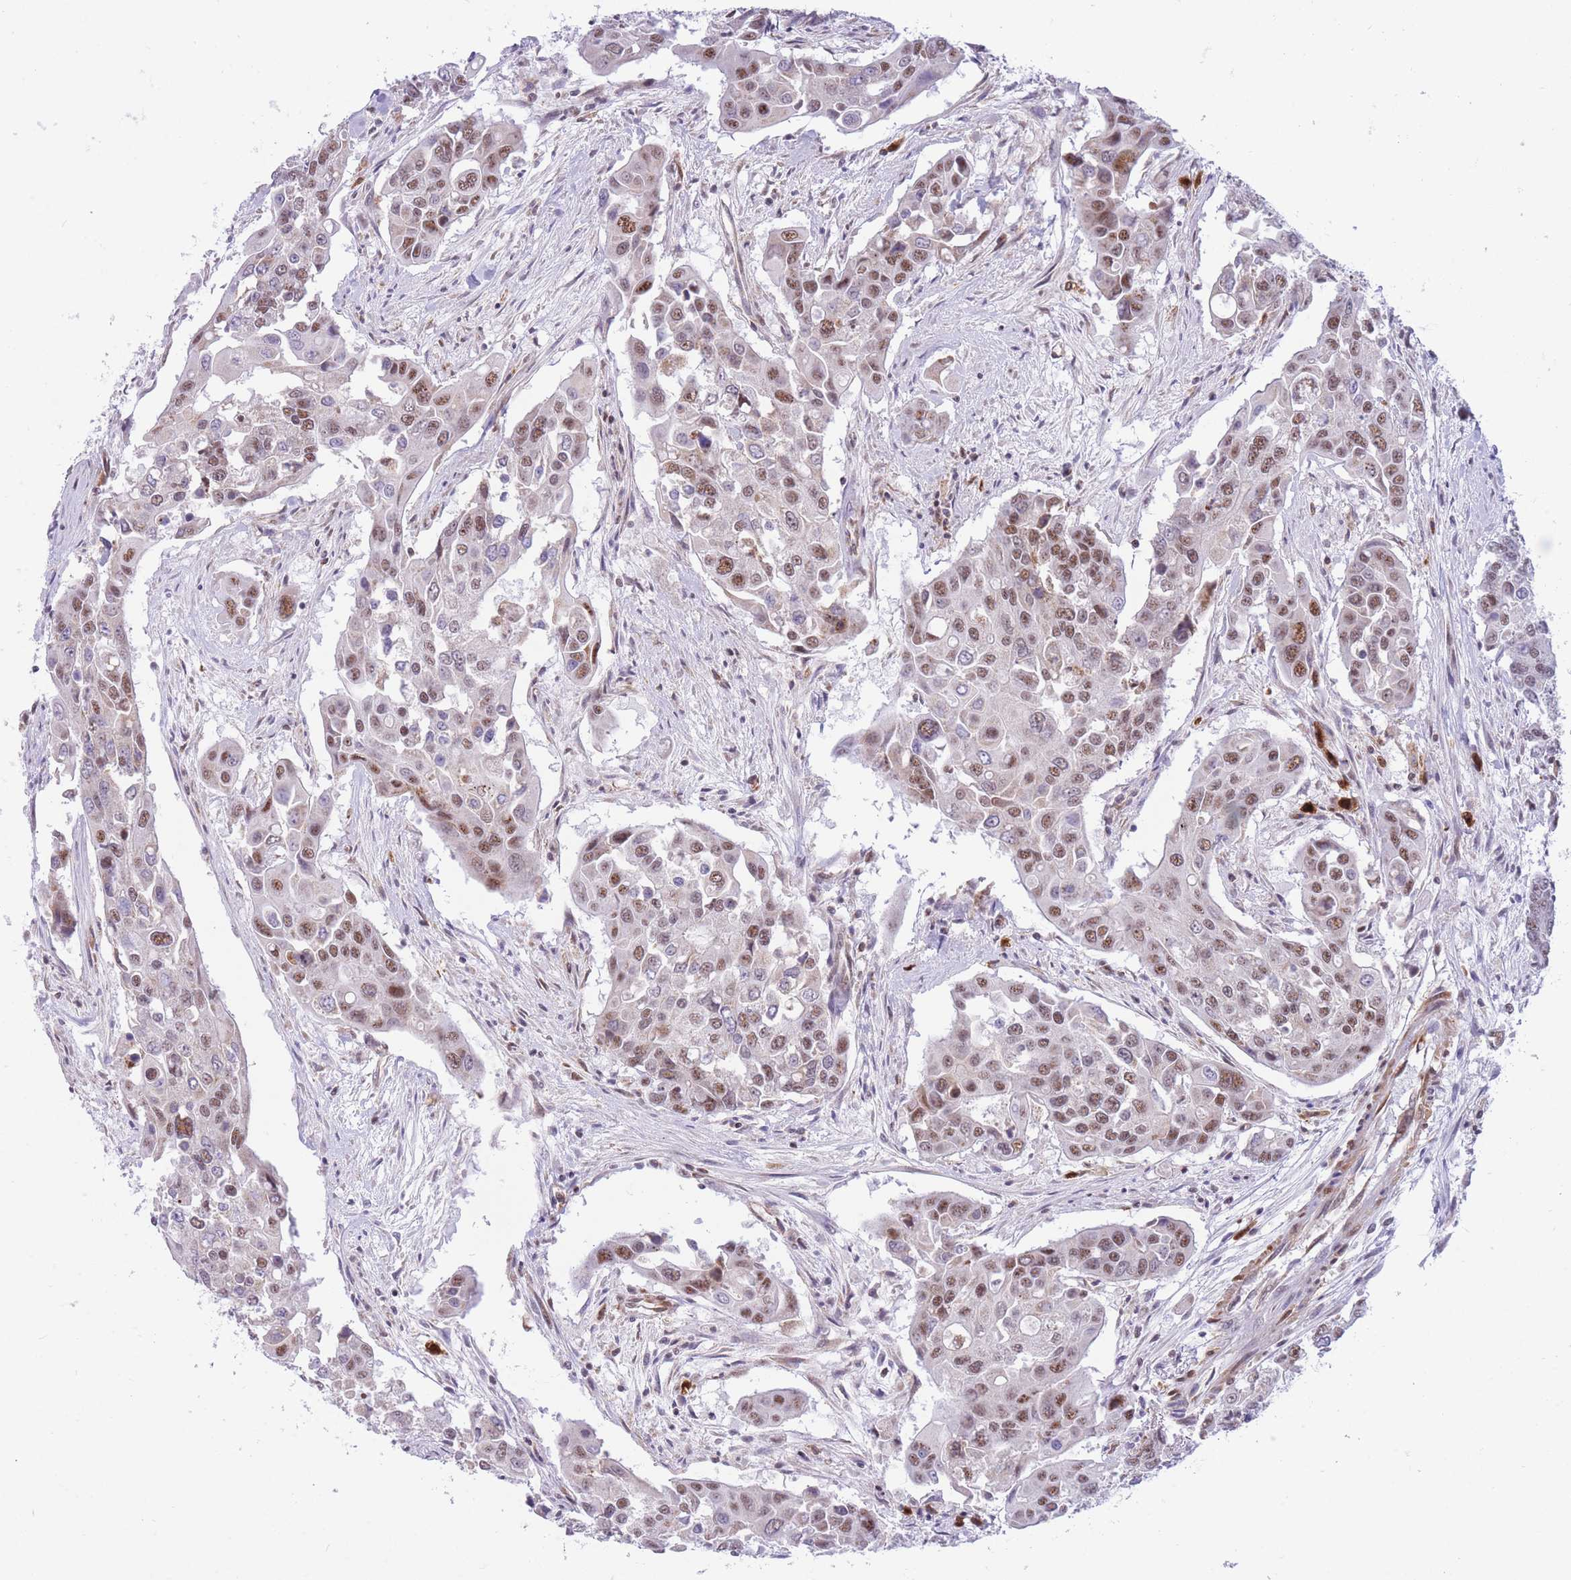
{"staining": {"intensity": "moderate", "quantity": "25%-75%", "location": "nuclear"}, "tissue": "colorectal cancer", "cell_type": "Tumor cells", "image_type": "cancer", "snomed": [{"axis": "morphology", "description": "Adenocarcinoma, NOS"}, {"axis": "topography", "description": "Colon"}], "caption": "Protein staining of colorectal cancer tissue demonstrates moderate nuclear staining in about 25%-75% of tumor cells.", "gene": "CYP2B6", "patient": {"sex": "male", "age": 77}}